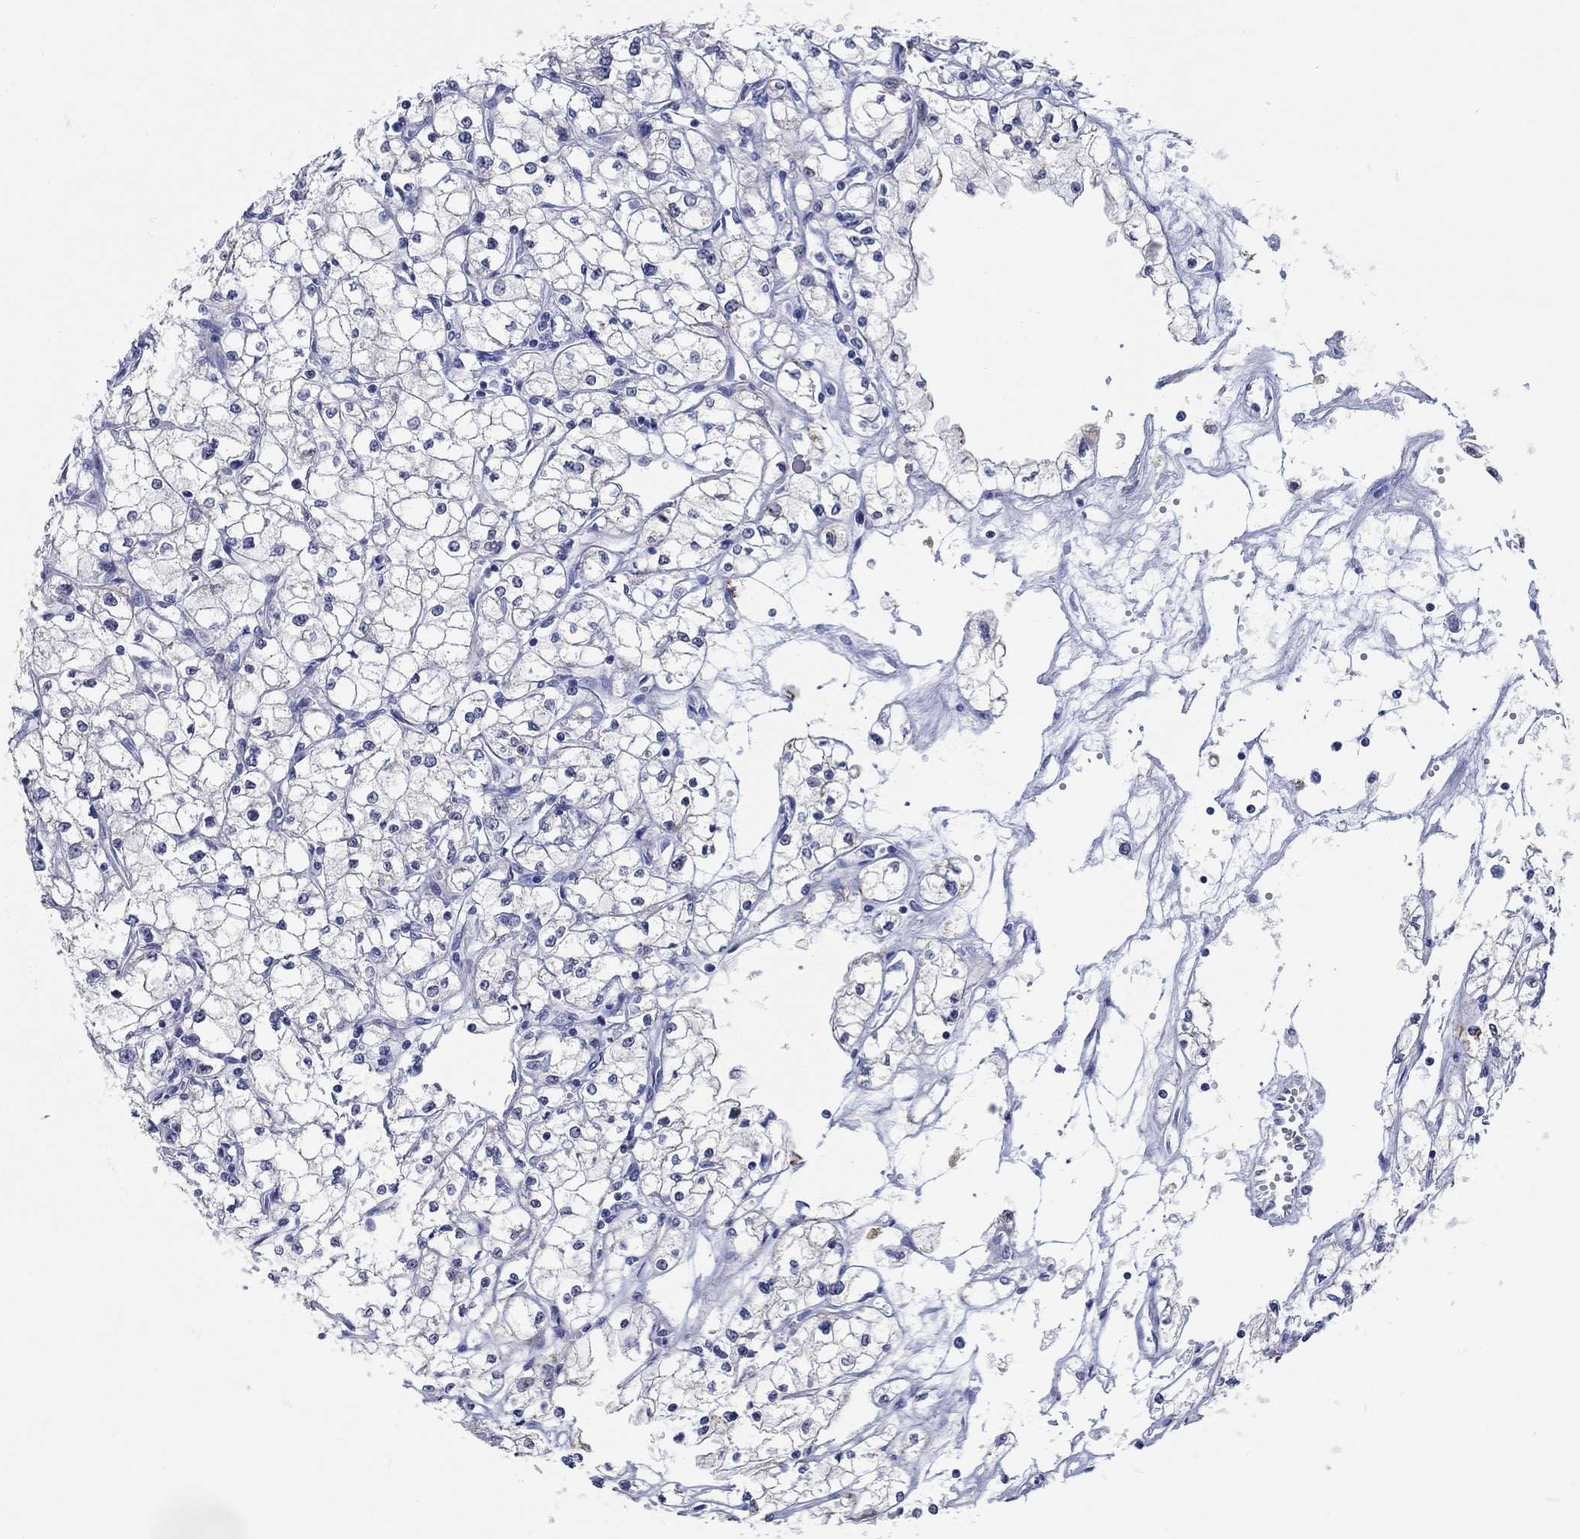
{"staining": {"intensity": "negative", "quantity": "none", "location": "none"}, "tissue": "renal cancer", "cell_type": "Tumor cells", "image_type": "cancer", "snomed": [{"axis": "morphology", "description": "Adenocarcinoma, NOS"}, {"axis": "topography", "description": "Kidney"}], "caption": "Renal cancer stained for a protein using immunohistochemistry displays no positivity tumor cells.", "gene": "AKR1C2", "patient": {"sex": "male", "age": 67}}